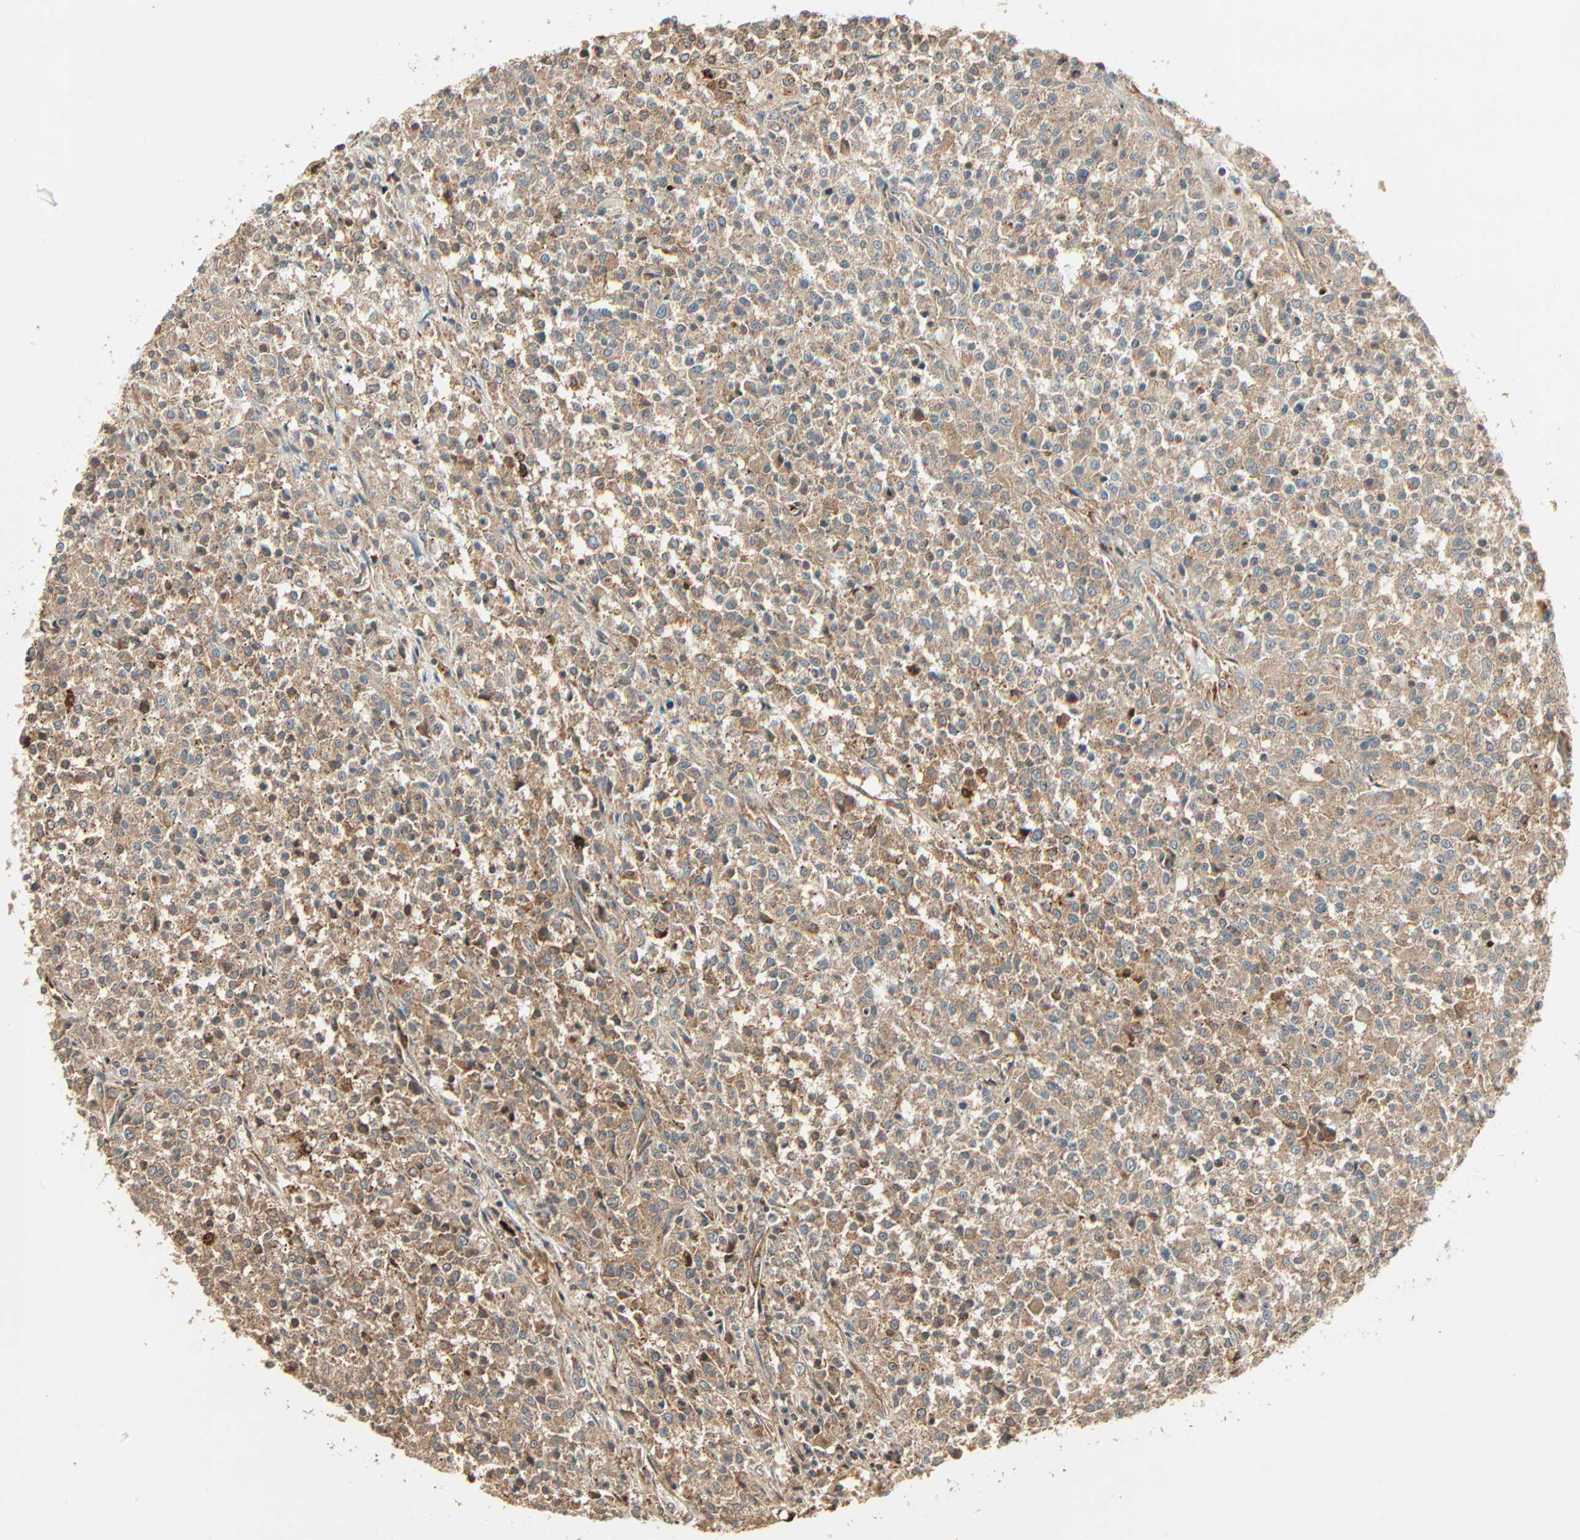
{"staining": {"intensity": "weak", "quantity": ">75%", "location": "cytoplasmic/membranous"}, "tissue": "testis cancer", "cell_type": "Tumor cells", "image_type": "cancer", "snomed": [{"axis": "morphology", "description": "Seminoma, NOS"}, {"axis": "topography", "description": "Testis"}], "caption": "The micrograph reveals immunohistochemical staining of testis cancer. There is weak cytoplasmic/membranous staining is seen in approximately >75% of tumor cells. The staining was performed using DAB (3,3'-diaminobenzidine) to visualize the protein expression in brown, while the nuclei were stained in blue with hematoxylin (Magnification: 20x).", "gene": "GALK1", "patient": {"sex": "male", "age": 59}}